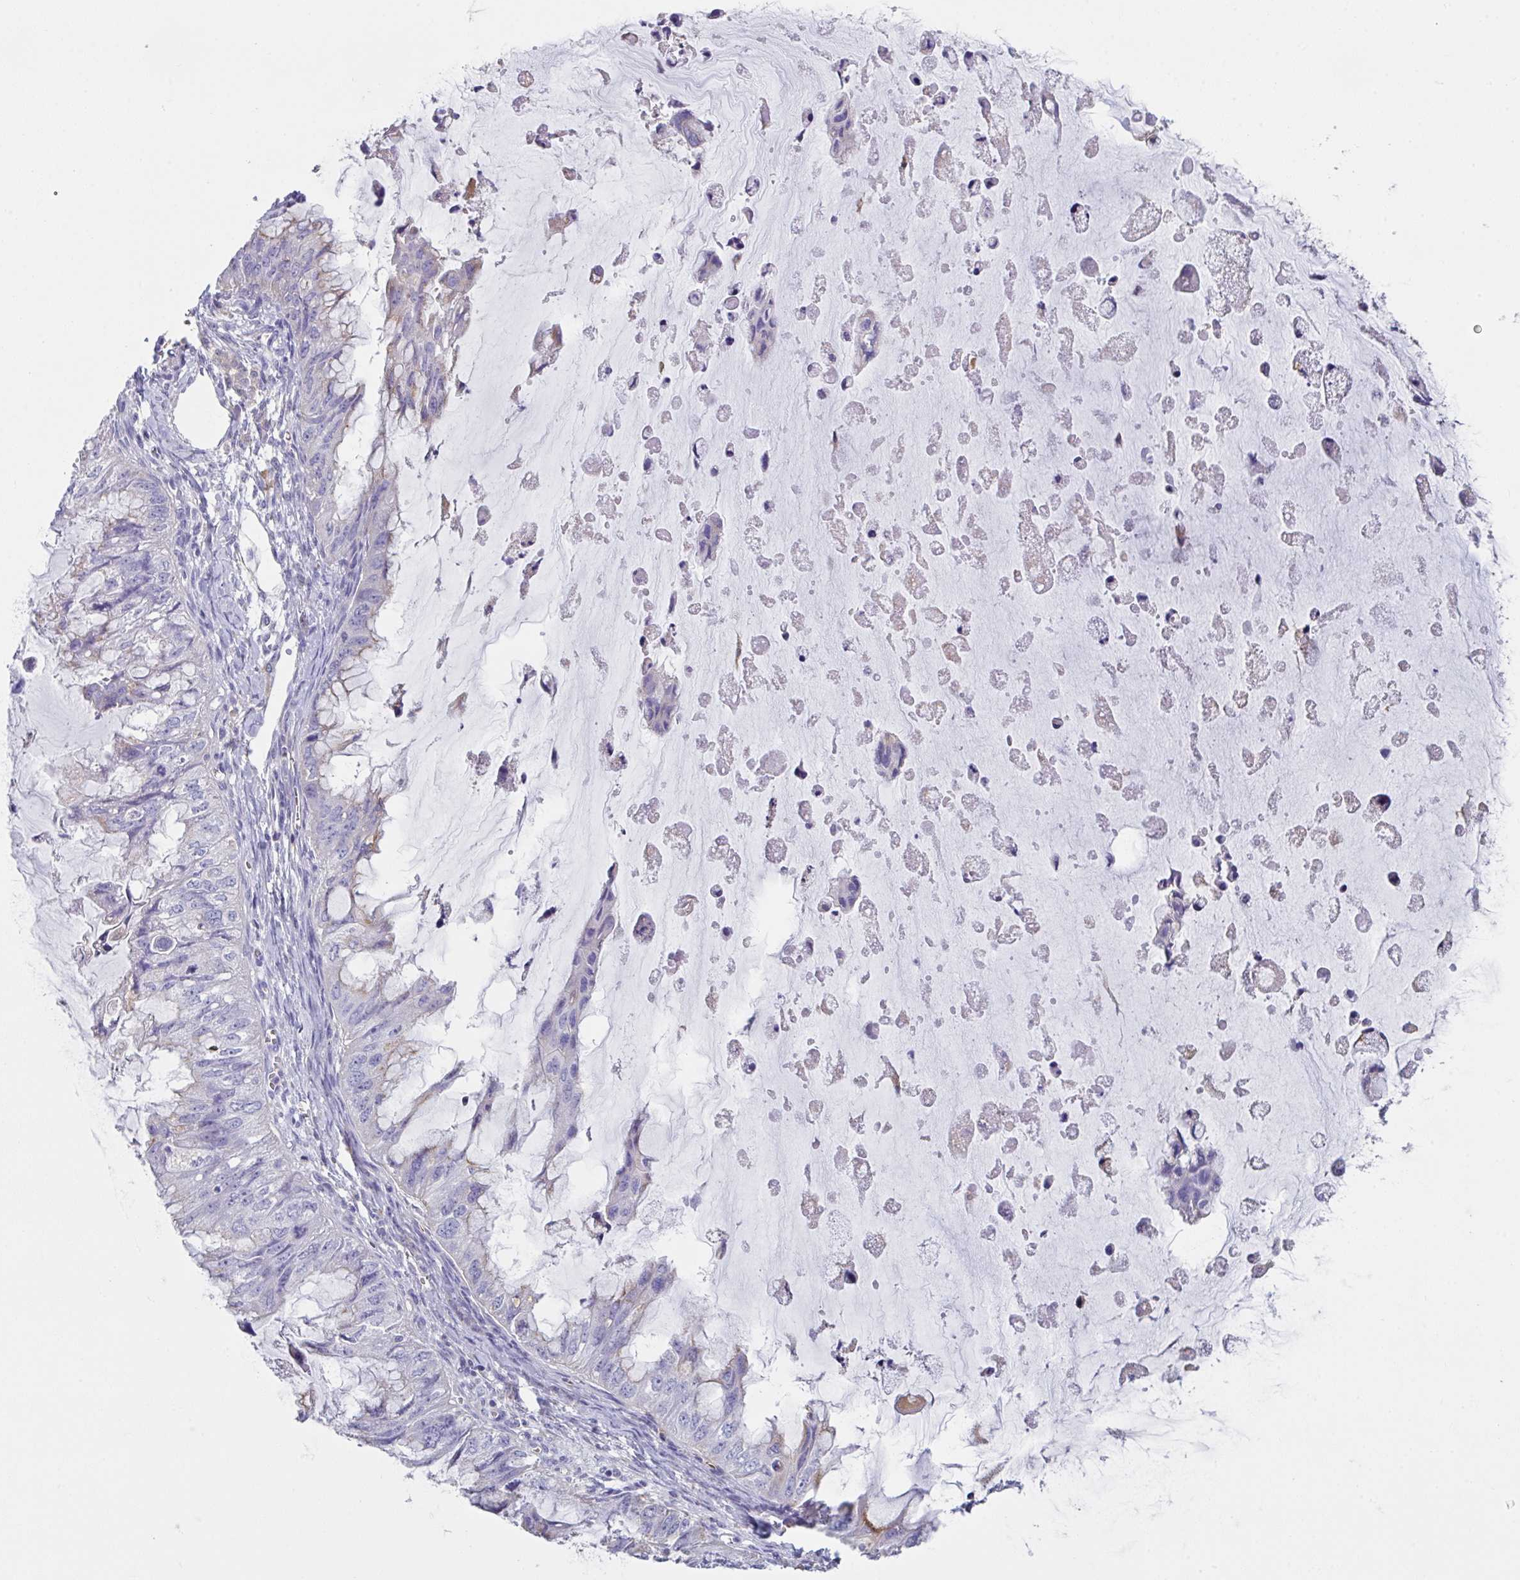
{"staining": {"intensity": "negative", "quantity": "none", "location": "none"}, "tissue": "ovarian cancer", "cell_type": "Tumor cells", "image_type": "cancer", "snomed": [{"axis": "morphology", "description": "Cystadenocarcinoma, mucinous, NOS"}, {"axis": "topography", "description": "Ovary"}], "caption": "Immunohistochemistry (IHC) micrograph of human mucinous cystadenocarcinoma (ovarian) stained for a protein (brown), which demonstrates no staining in tumor cells.", "gene": "TFAP2C", "patient": {"sex": "female", "age": 72}}